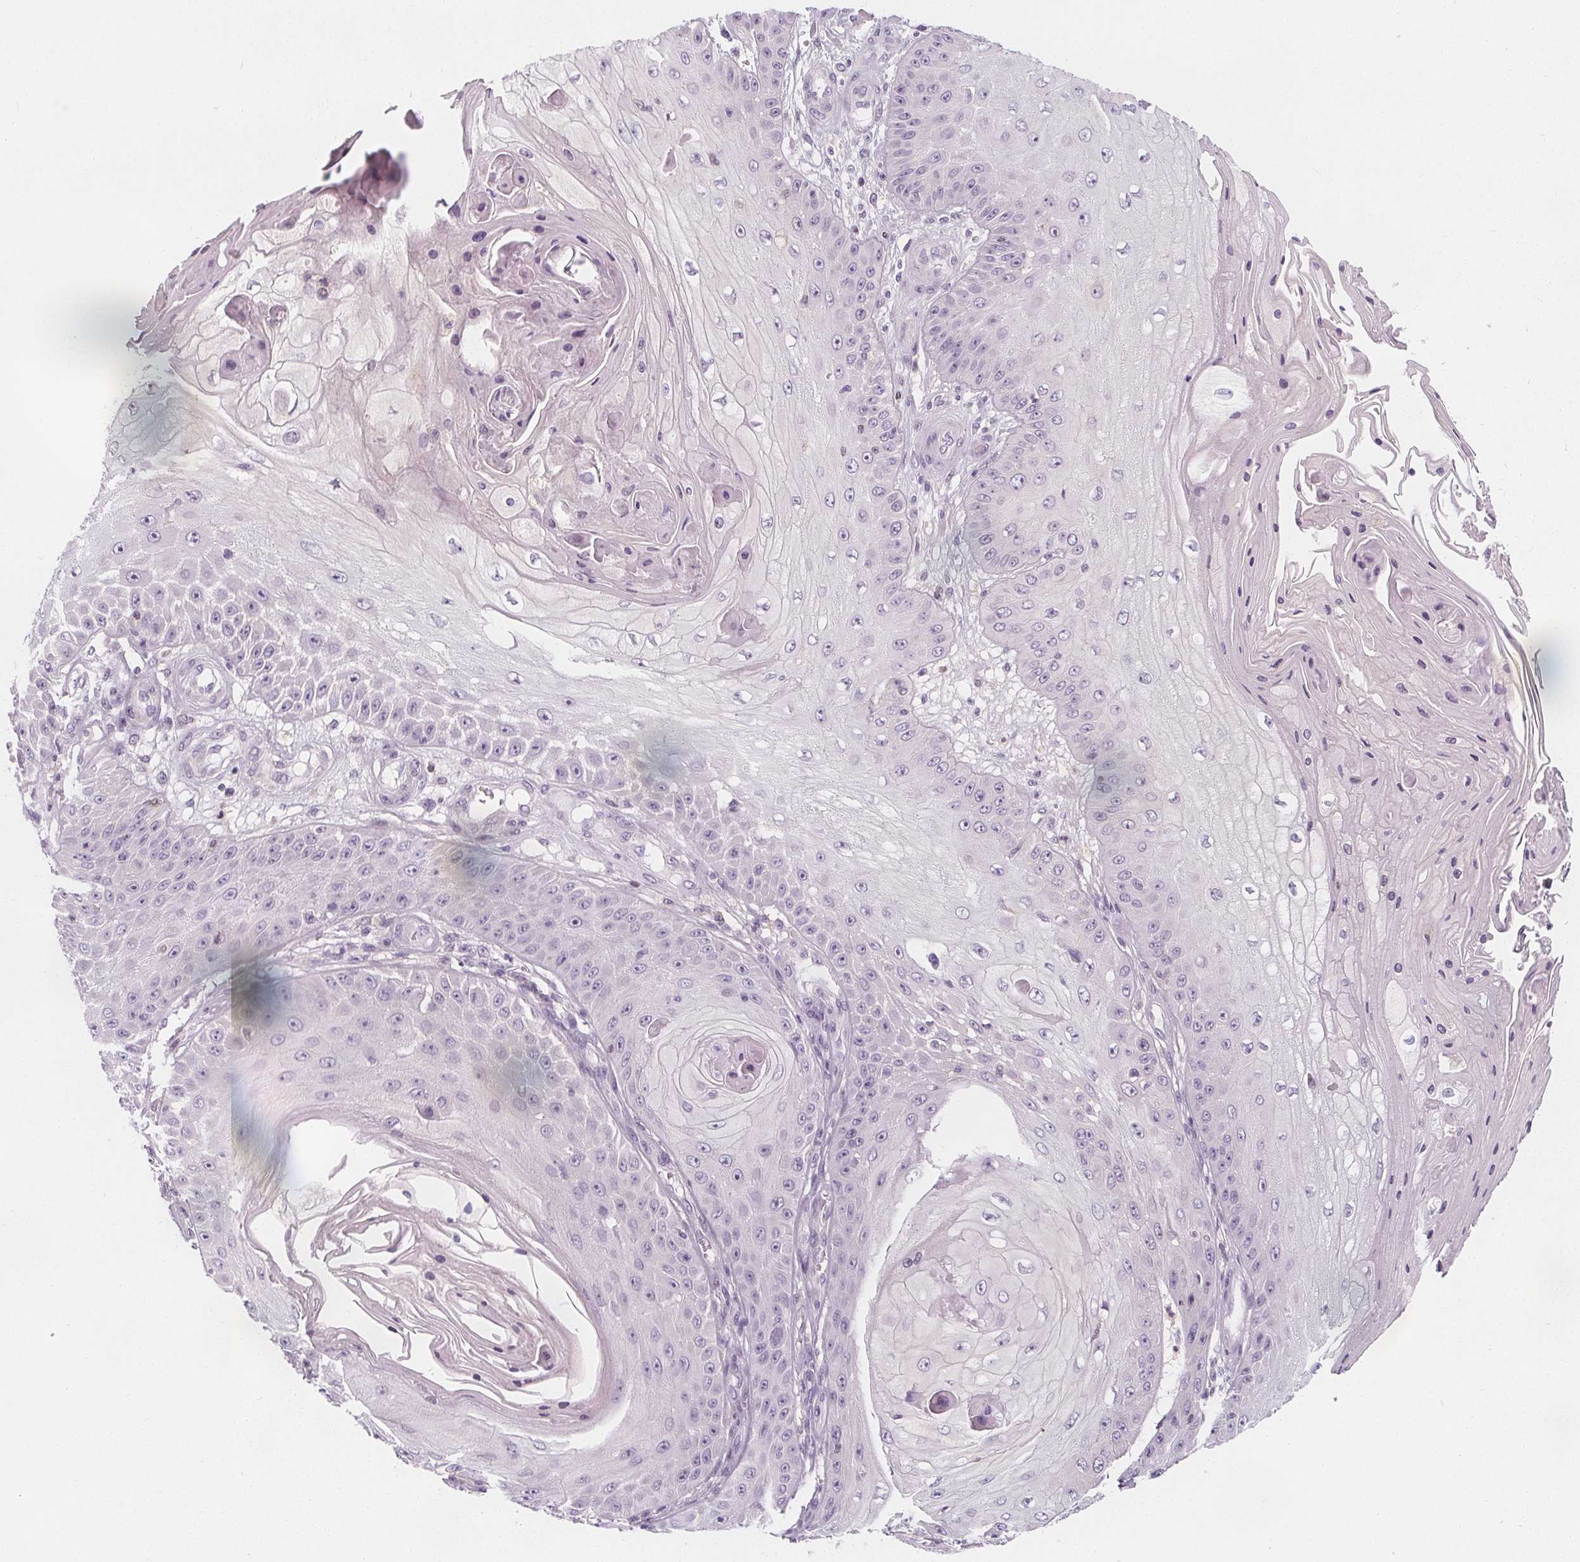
{"staining": {"intensity": "negative", "quantity": "none", "location": "none"}, "tissue": "skin cancer", "cell_type": "Tumor cells", "image_type": "cancer", "snomed": [{"axis": "morphology", "description": "Squamous cell carcinoma, NOS"}, {"axis": "topography", "description": "Skin"}], "caption": "High power microscopy image of an immunohistochemistry photomicrograph of skin cancer, revealing no significant expression in tumor cells.", "gene": "UGP2", "patient": {"sex": "male", "age": 70}}